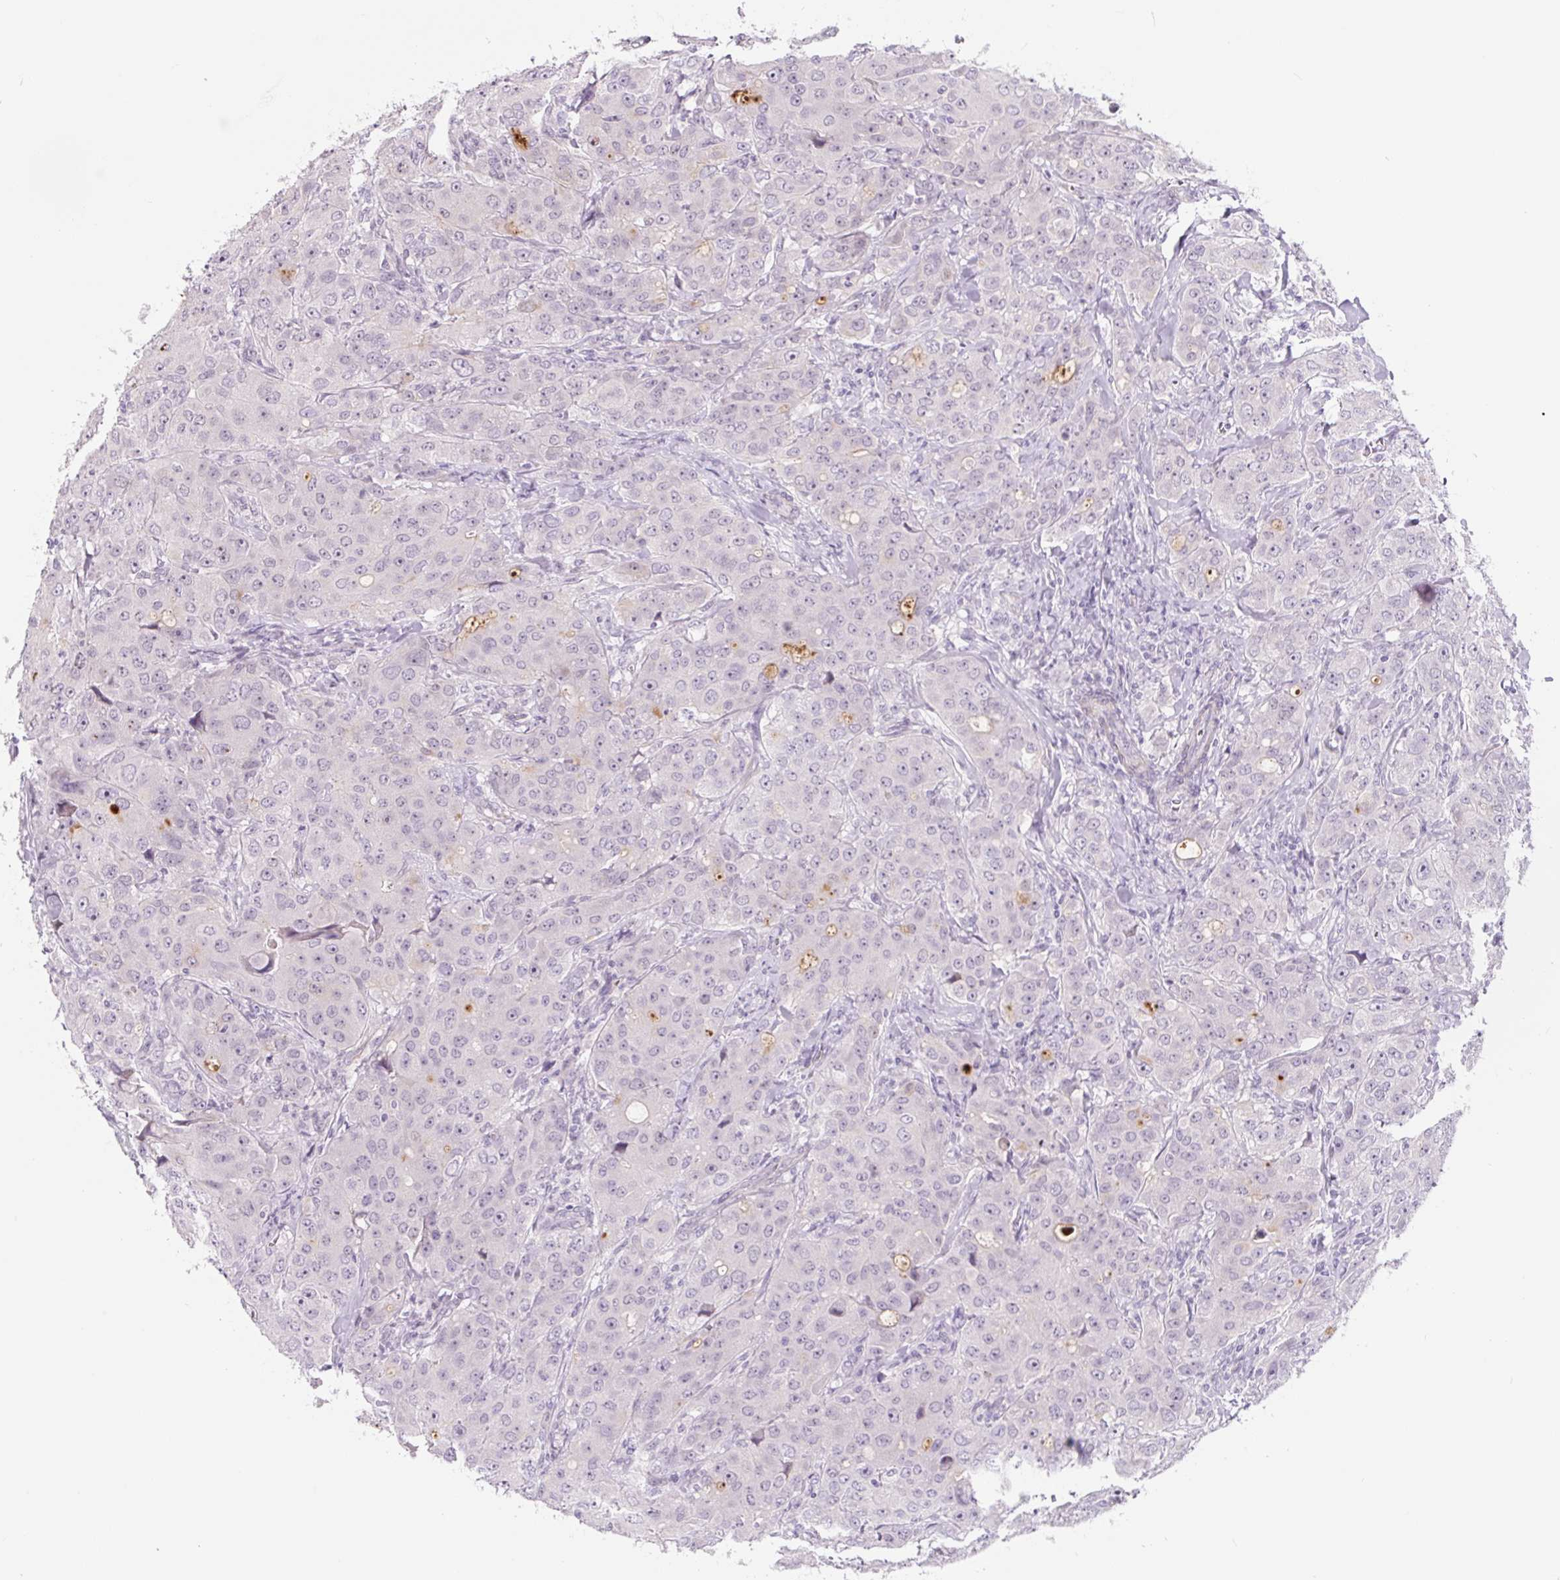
{"staining": {"intensity": "negative", "quantity": "none", "location": "none"}, "tissue": "breast cancer", "cell_type": "Tumor cells", "image_type": "cancer", "snomed": [{"axis": "morphology", "description": "Duct carcinoma"}, {"axis": "topography", "description": "Breast"}], "caption": "There is no significant staining in tumor cells of intraductal carcinoma (breast). (Stains: DAB (3,3'-diaminobenzidine) immunohistochemistry with hematoxylin counter stain, Microscopy: brightfield microscopy at high magnification).", "gene": "CCL25", "patient": {"sex": "female", "age": 43}}